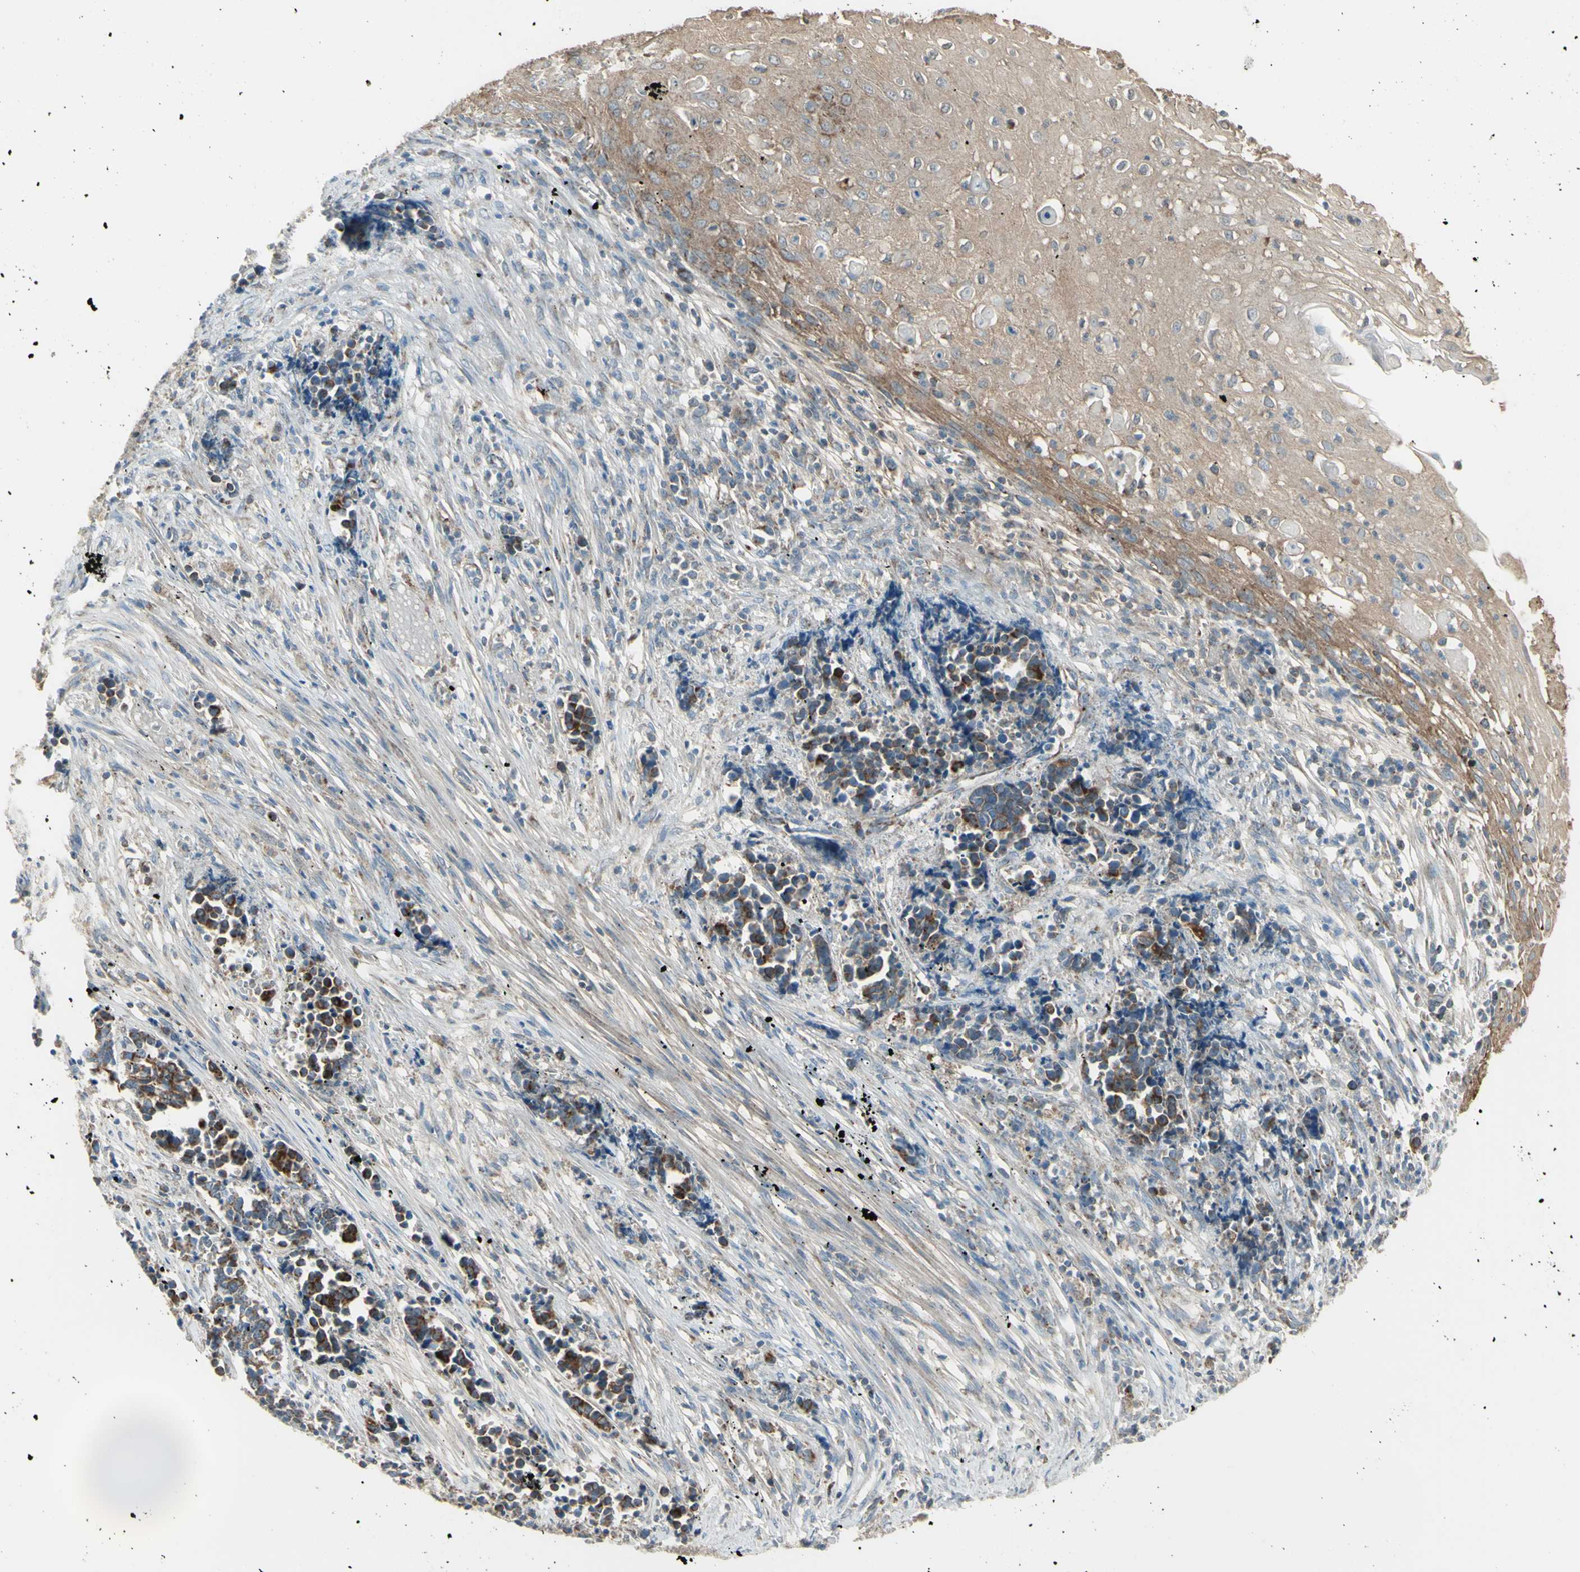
{"staining": {"intensity": "moderate", "quantity": "25%-75%", "location": "cytoplasmic/membranous"}, "tissue": "cervical cancer", "cell_type": "Tumor cells", "image_type": "cancer", "snomed": [{"axis": "morphology", "description": "Normal tissue, NOS"}, {"axis": "morphology", "description": "Squamous cell carcinoma, NOS"}, {"axis": "topography", "description": "Cervix"}], "caption": "This is an image of immunohistochemistry staining of cervical cancer (squamous cell carcinoma), which shows moderate staining in the cytoplasmic/membranous of tumor cells.", "gene": "FAM171B", "patient": {"sex": "female", "age": 35}}